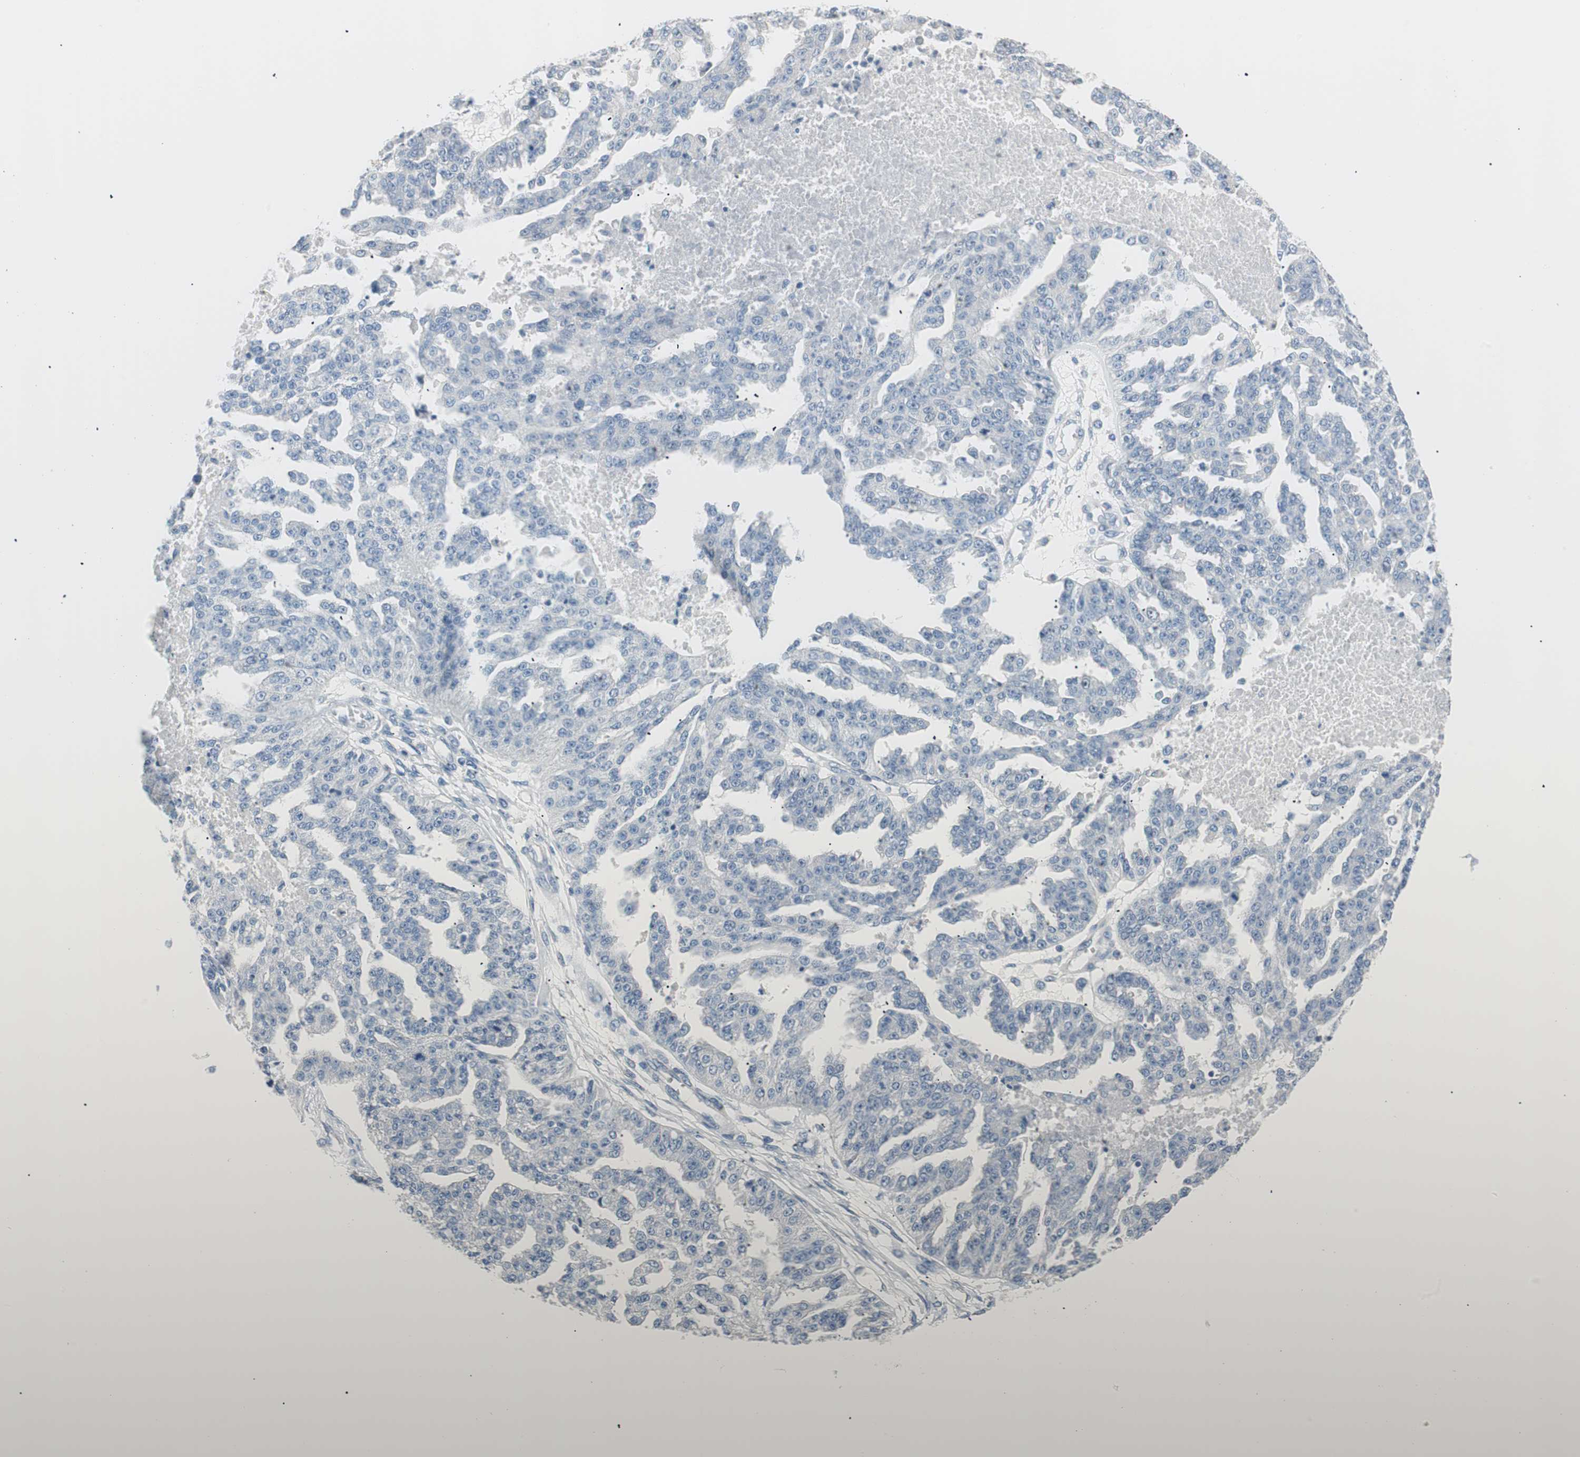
{"staining": {"intensity": "negative", "quantity": "none", "location": "none"}, "tissue": "ovarian cancer", "cell_type": "Tumor cells", "image_type": "cancer", "snomed": [{"axis": "morphology", "description": "Cystadenocarcinoma, serous, NOS"}, {"axis": "topography", "description": "Ovary"}], "caption": "Ovarian serous cystadenocarcinoma was stained to show a protein in brown. There is no significant positivity in tumor cells. Nuclei are stained in blue.", "gene": "VIL1", "patient": {"sex": "female", "age": 58}}